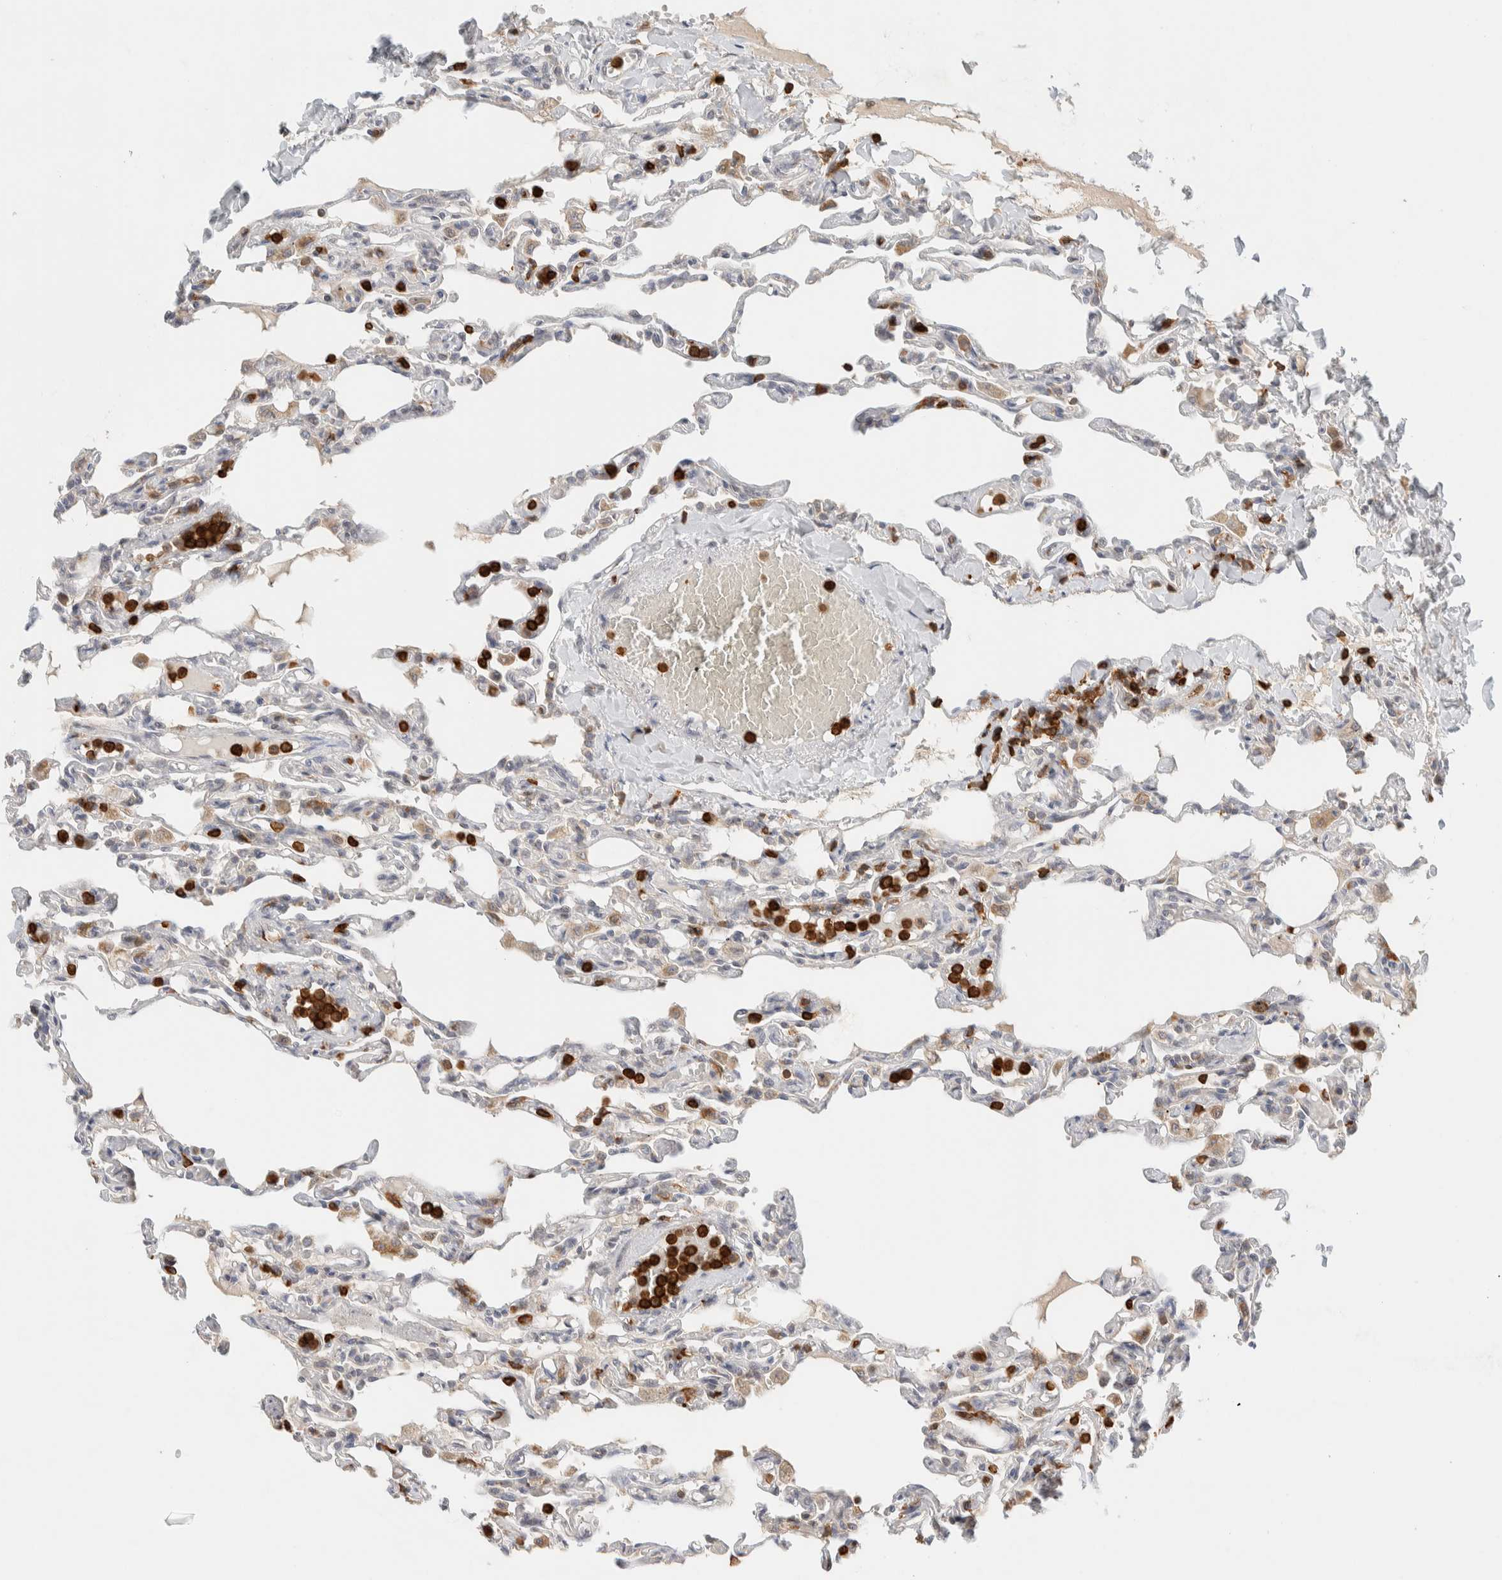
{"staining": {"intensity": "negative", "quantity": "none", "location": "none"}, "tissue": "lung", "cell_type": "Alveolar cells", "image_type": "normal", "snomed": [{"axis": "morphology", "description": "Normal tissue, NOS"}, {"axis": "topography", "description": "Lung"}], "caption": "Immunohistochemical staining of normal human lung reveals no significant staining in alveolar cells.", "gene": "RUNDC1", "patient": {"sex": "male", "age": 21}}